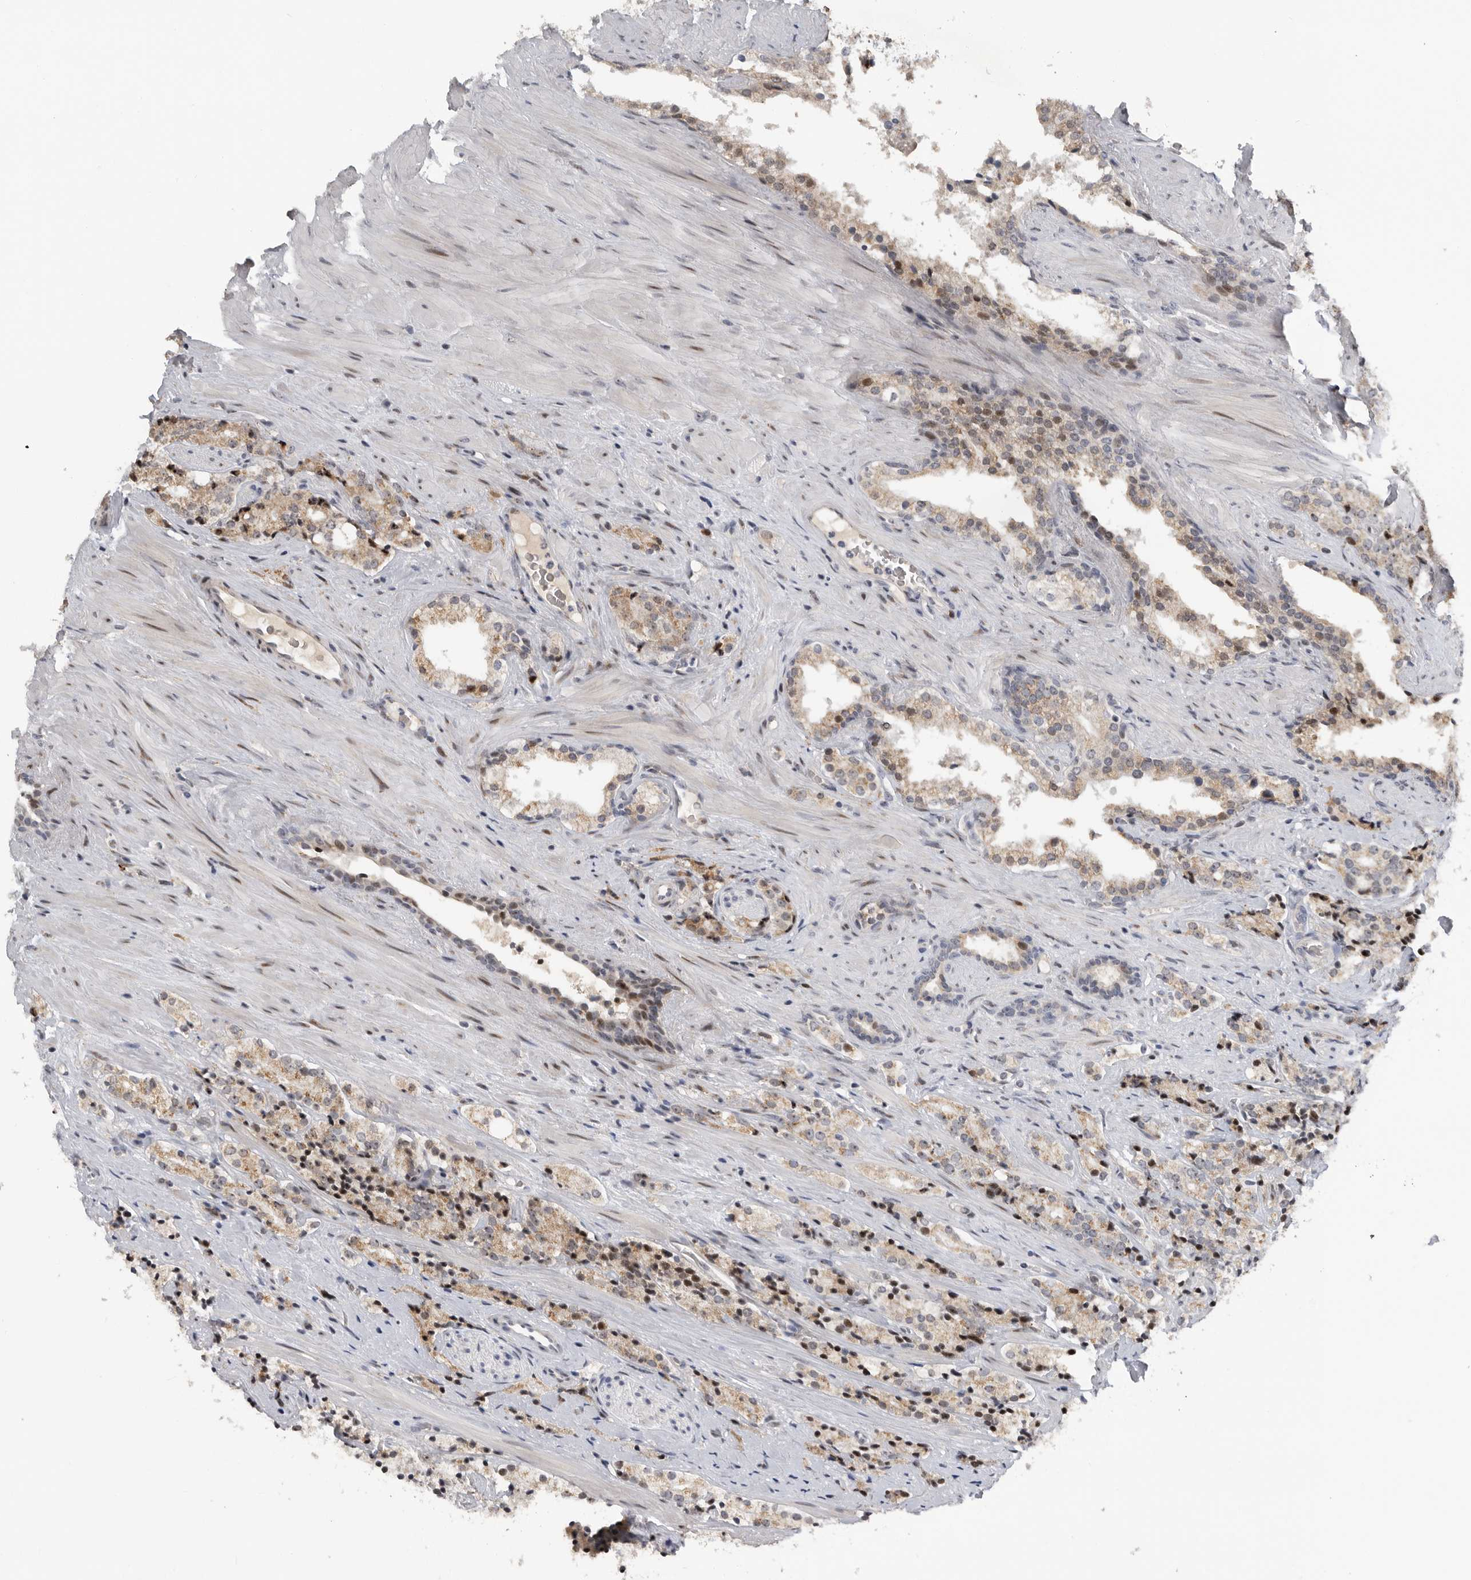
{"staining": {"intensity": "moderate", "quantity": "<25%", "location": "cytoplasmic/membranous,nuclear"}, "tissue": "prostate cancer", "cell_type": "Tumor cells", "image_type": "cancer", "snomed": [{"axis": "morphology", "description": "Adenocarcinoma, High grade"}, {"axis": "topography", "description": "Prostate"}], "caption": "This image exhibits high-grade adenocarcinoma (prostate) stained with immunohistochemistry to label a protein in brown. The cytoplasmic/membranous and nuclear of tumor cells show moderate positivity for the protein. Nuclei are counter-stained blue.", "gene": "PCMTD1", "patient": {"sex": "male", "age": 71}}